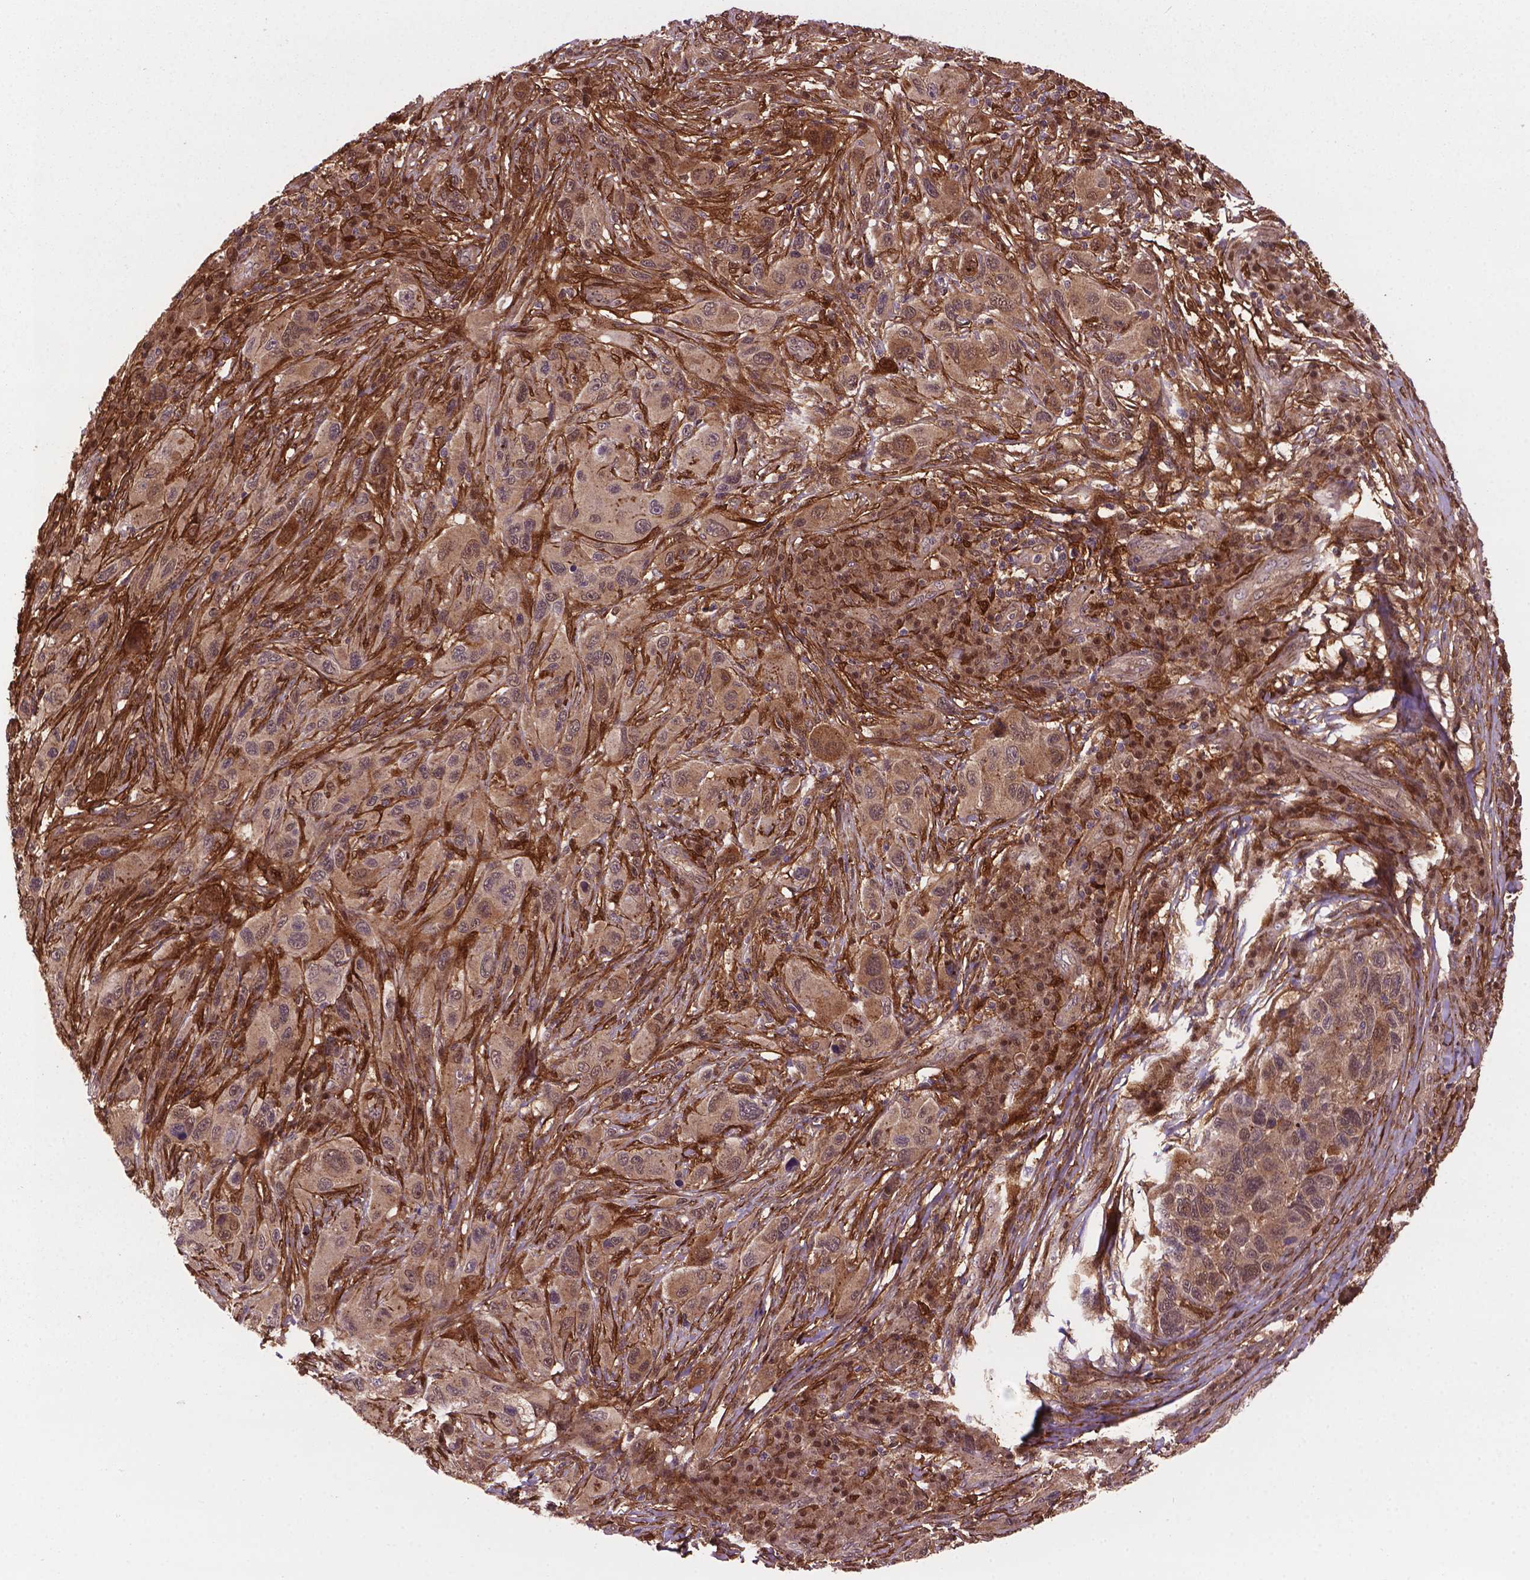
{"staining": {"intensity": "weak", "quantity": ">75%", "location": "cytoplasmic/membranous"}, "tissue": "melanoma", "cell_type": "Tumor cells", "image_type": "cancer", "snomed": [{"axis": "morphology", "description": "Malignant melanoma, NOS"}, {"axis": "topography", "description": "Skin"}], "caption": "Malignant melanoma tissue displays weak cytoplasmic/membranous expression in approximately >75% of tumor cells, visualized by immunohistochemistry.", "gene": "PLIN3", "patient": {"sex": "male", "age": 53}}